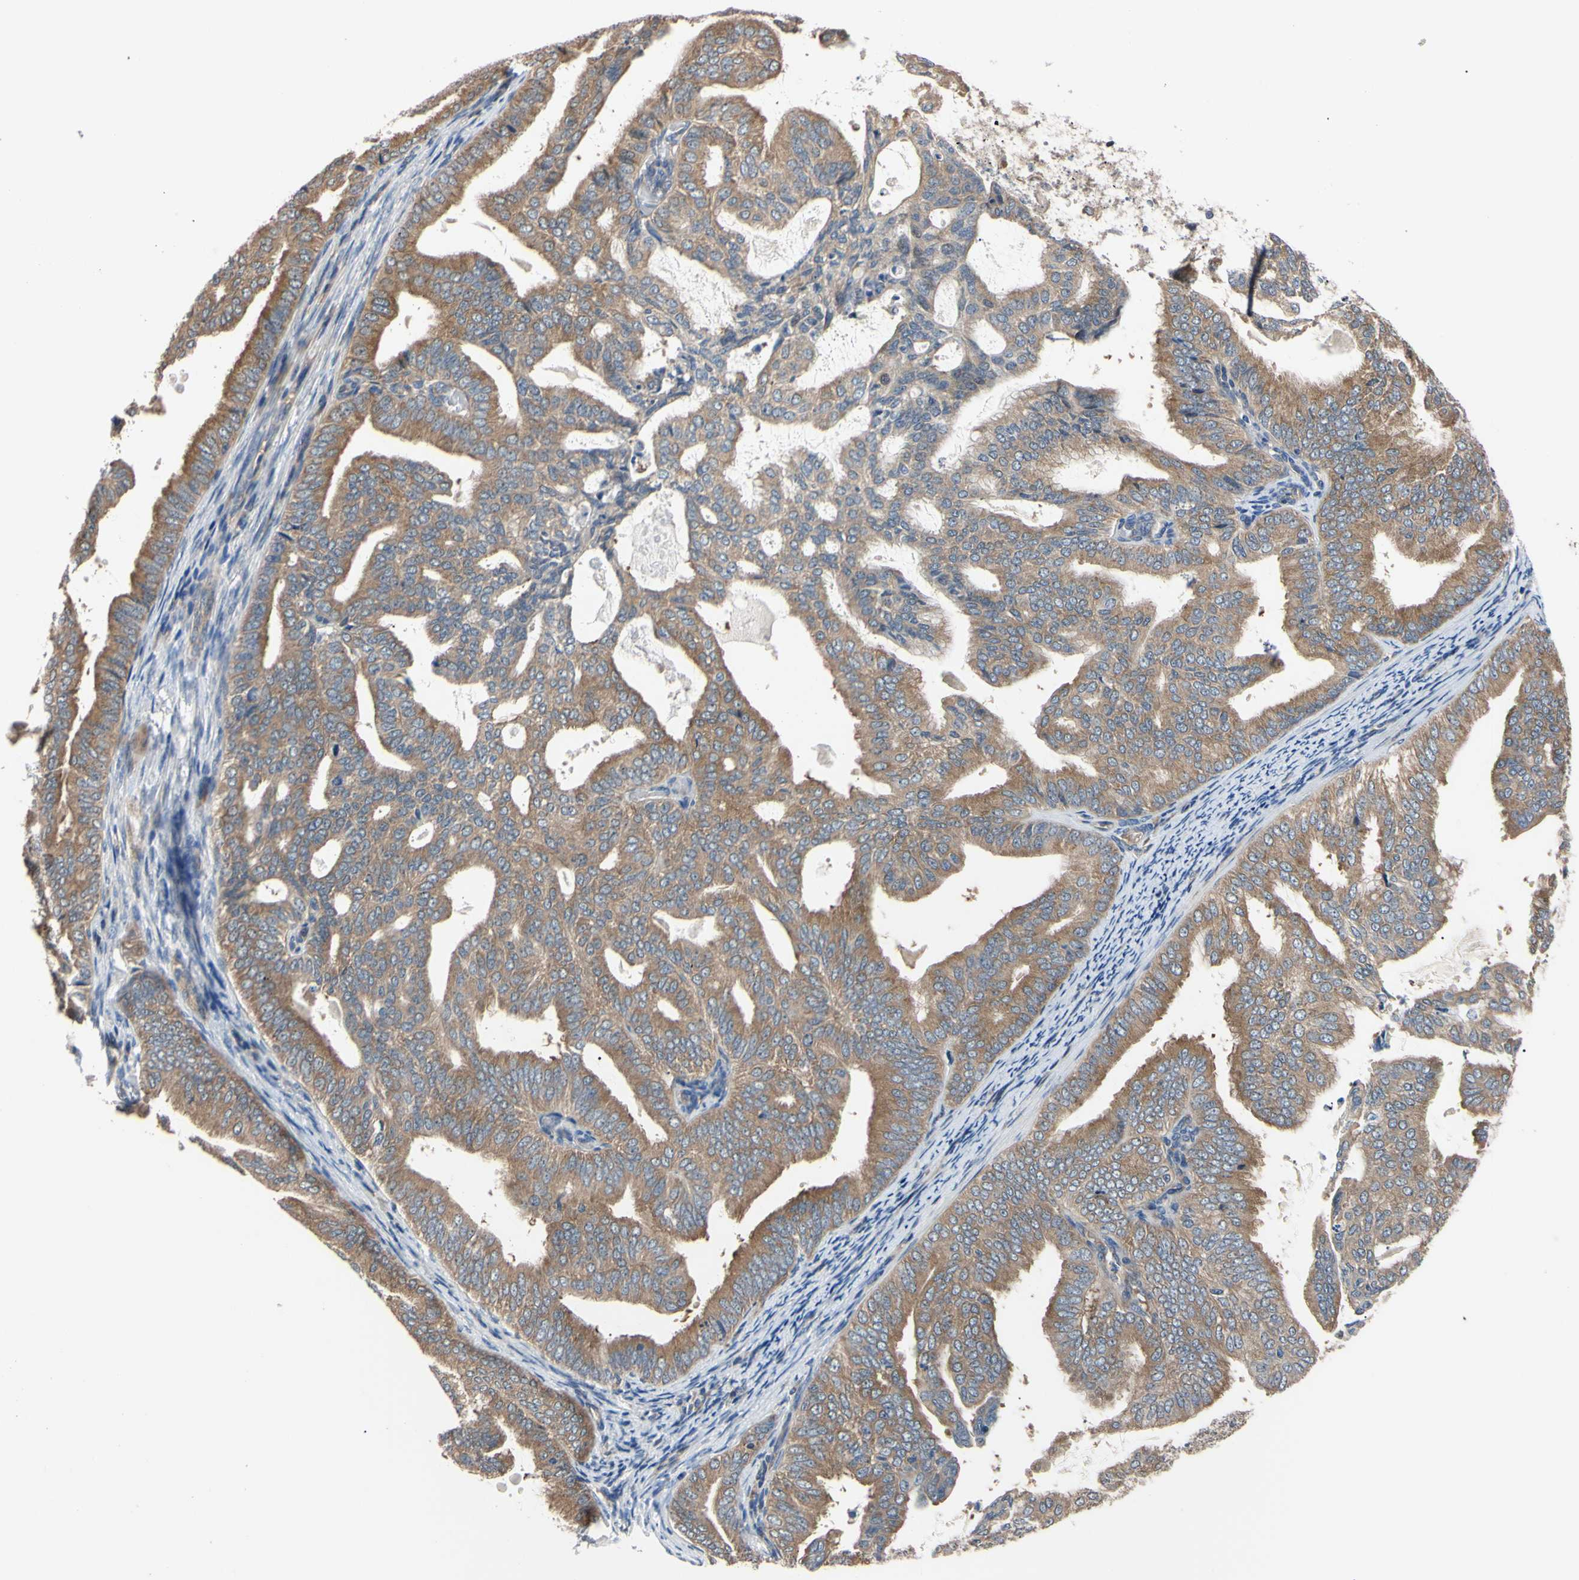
{"staining": {"intensity": "moderate", "quantity": "25%-75%", "location": "cytoplasmic/membranous"}, "tissue": "endometrial cancer", "cell_type": "Tumor cells", "image_type": "cancer", "snomed": [{"axis": "morphology", "description": "Adenocarcinoma, NOS"}, {"axis": "topography", "description": "Endometrium"}], "caption": "The immunohistochemical stain labels moderate cytoplasmic/membranous expression in tumor cells of endometrial adenocarcinoma tissue.", "gene": "RARS1", "patient": {"sex": "female", "age": 58}}